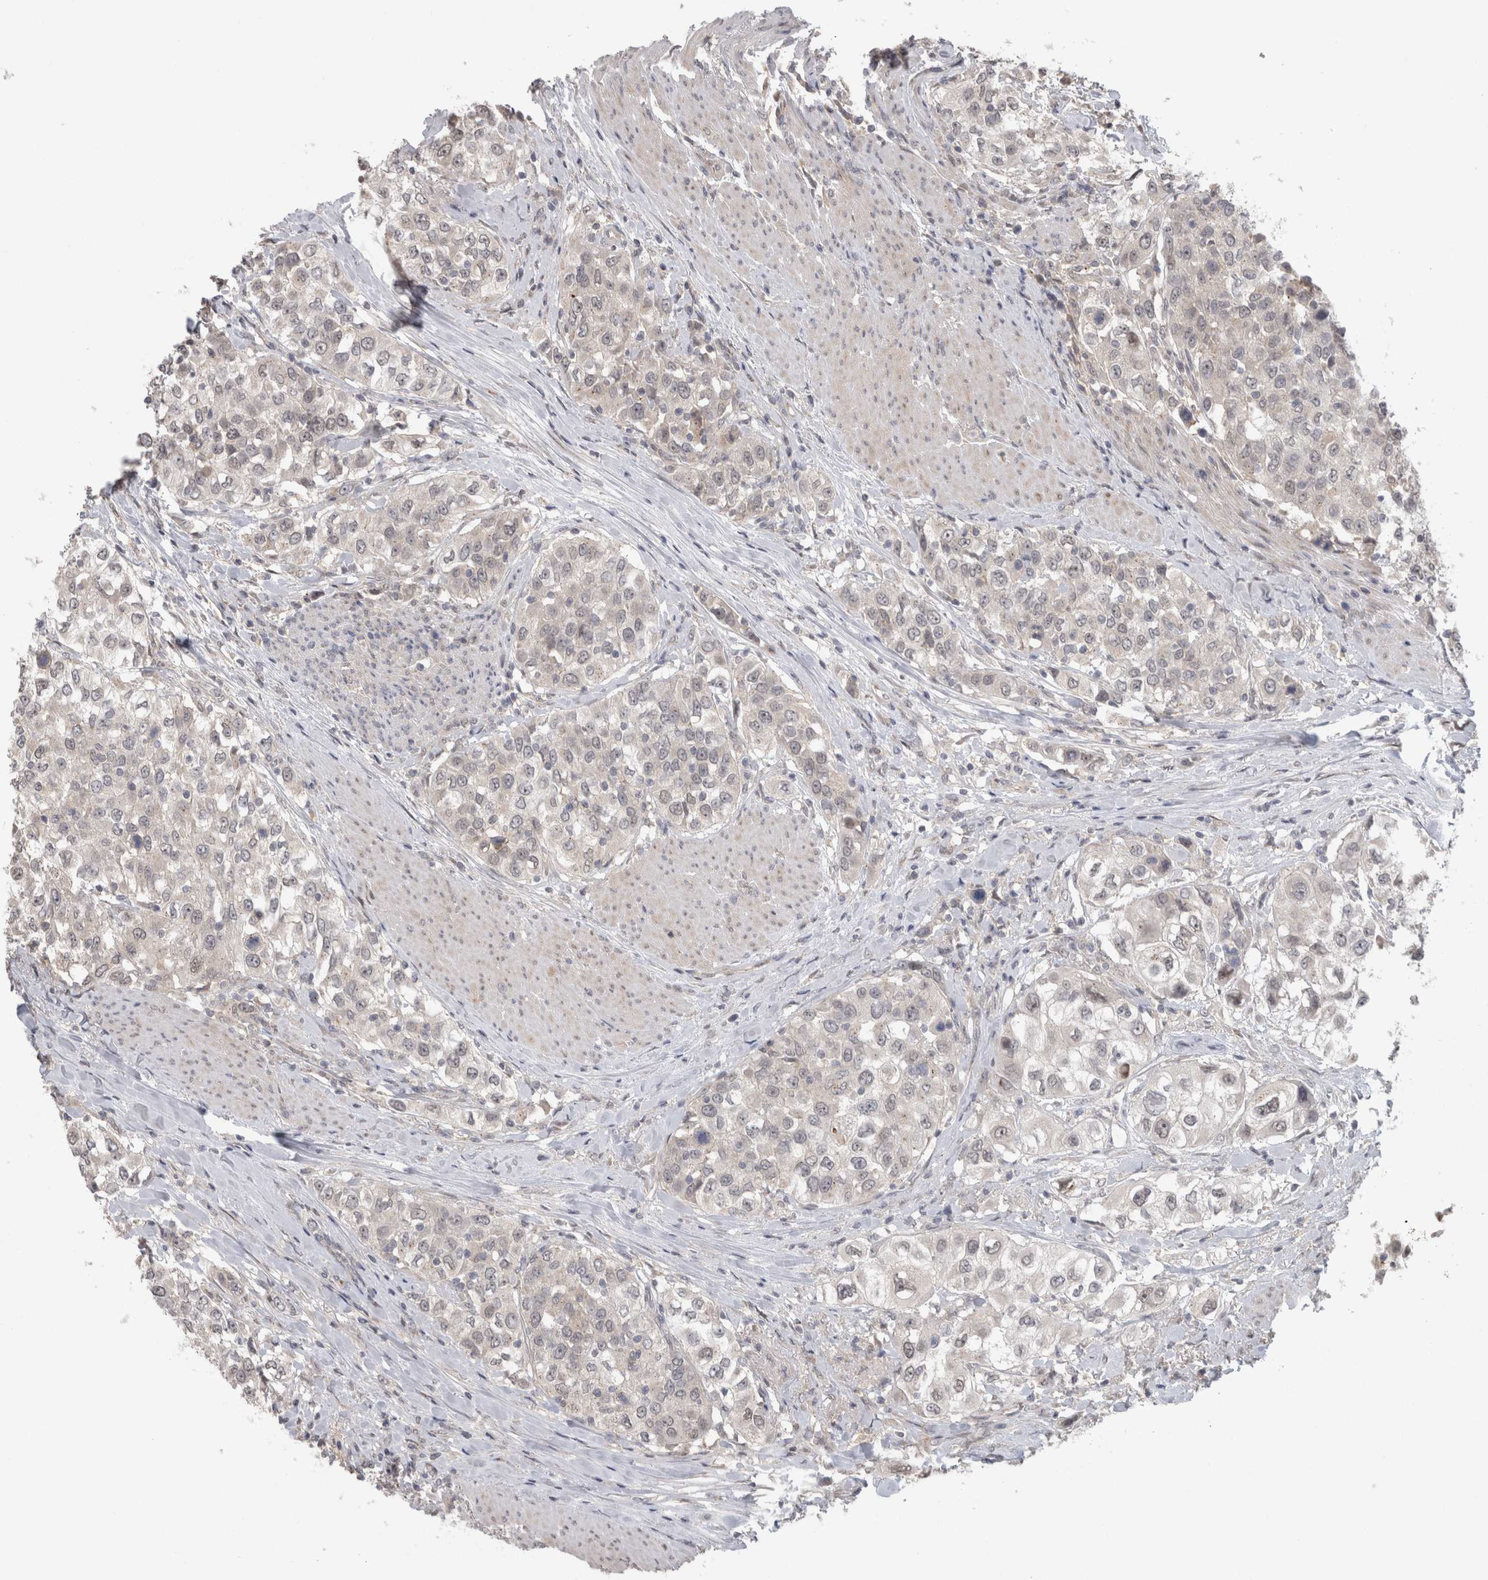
{"staining": {"intensity": "negative", "quantity": "none", "location": "none"}, "tissue": "urothelial cancer", "cell_type": "Tumor cells", "image_type": "cancer", "snomed": [{"axis": "morphology", "description": "Urothelial carcinoma, High grade"}, {"axis": "topography", "description": "Urinary bladder"}], "caption": "Immunohistochemistry image of high-grade urothelial carcinoma stained for a protein (brown), which displays no expression in tumor cells. (Brightfield microscopy of DAB IHC at high magnification).", "gene": "MTBP", "patient": {"sex": "female", "age": 80}}